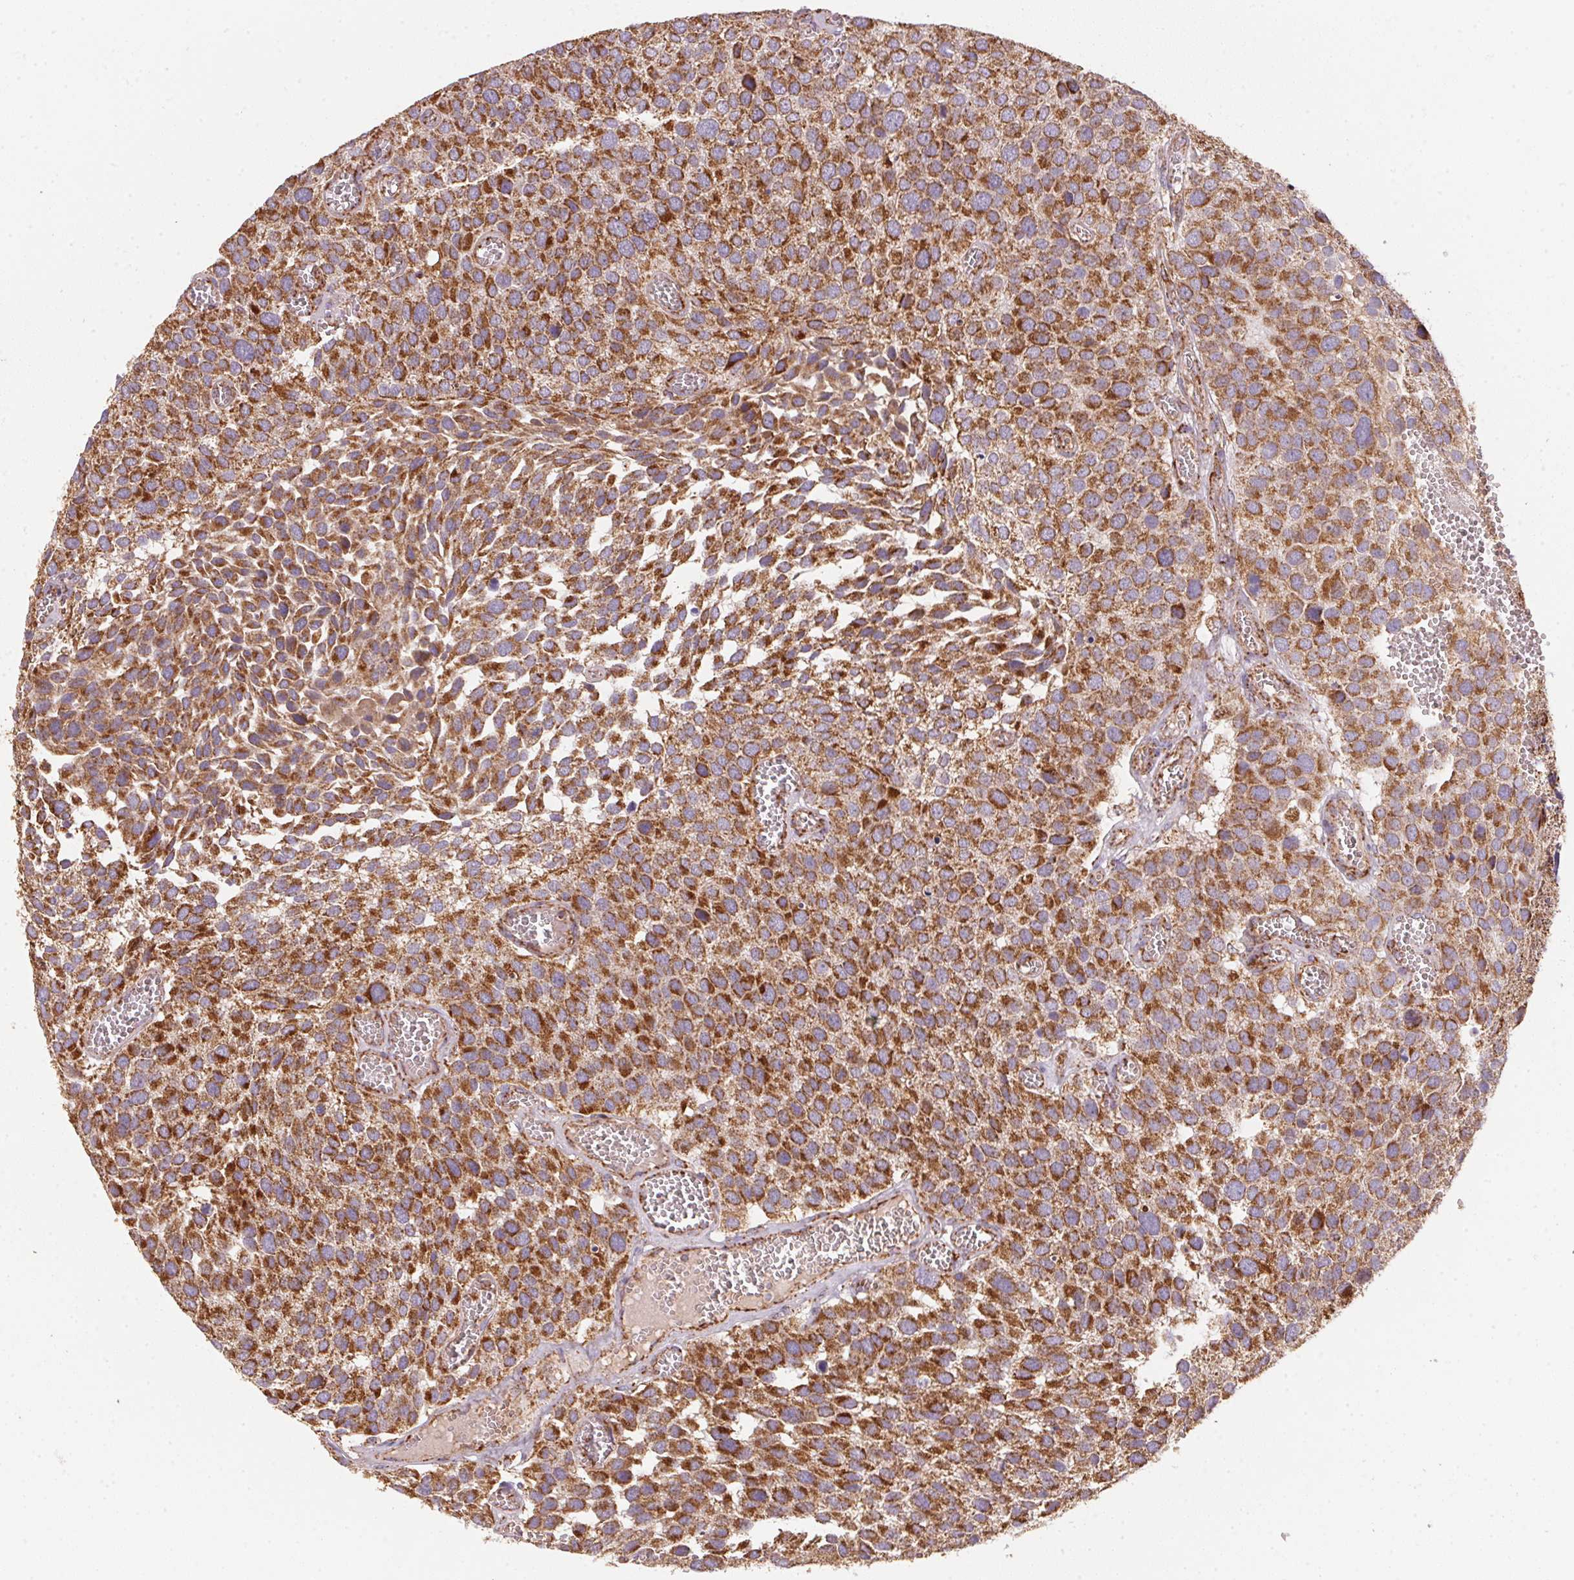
{"staining": {"intensity": "strong", "quantity": ">75%", "location": "cytoplasmic/membranous"}, "tissue": "urothelial cancer", "cell_type": "Tumor cells", "image_type": "cancer", "snomed": [{"axis": "morphology", "description": "Urothelial carcinoma, Low grade"}, {"axis": "topography", "description": "Urinary bladder"}], "caption": "Human urothelial cancer stained with a brown dye displays strong cytoplasmic/membranous positive staining in about >75% of tumor cells.", "gene": "NDUFS2", "patient": {"sex": "female", "age": 69}}